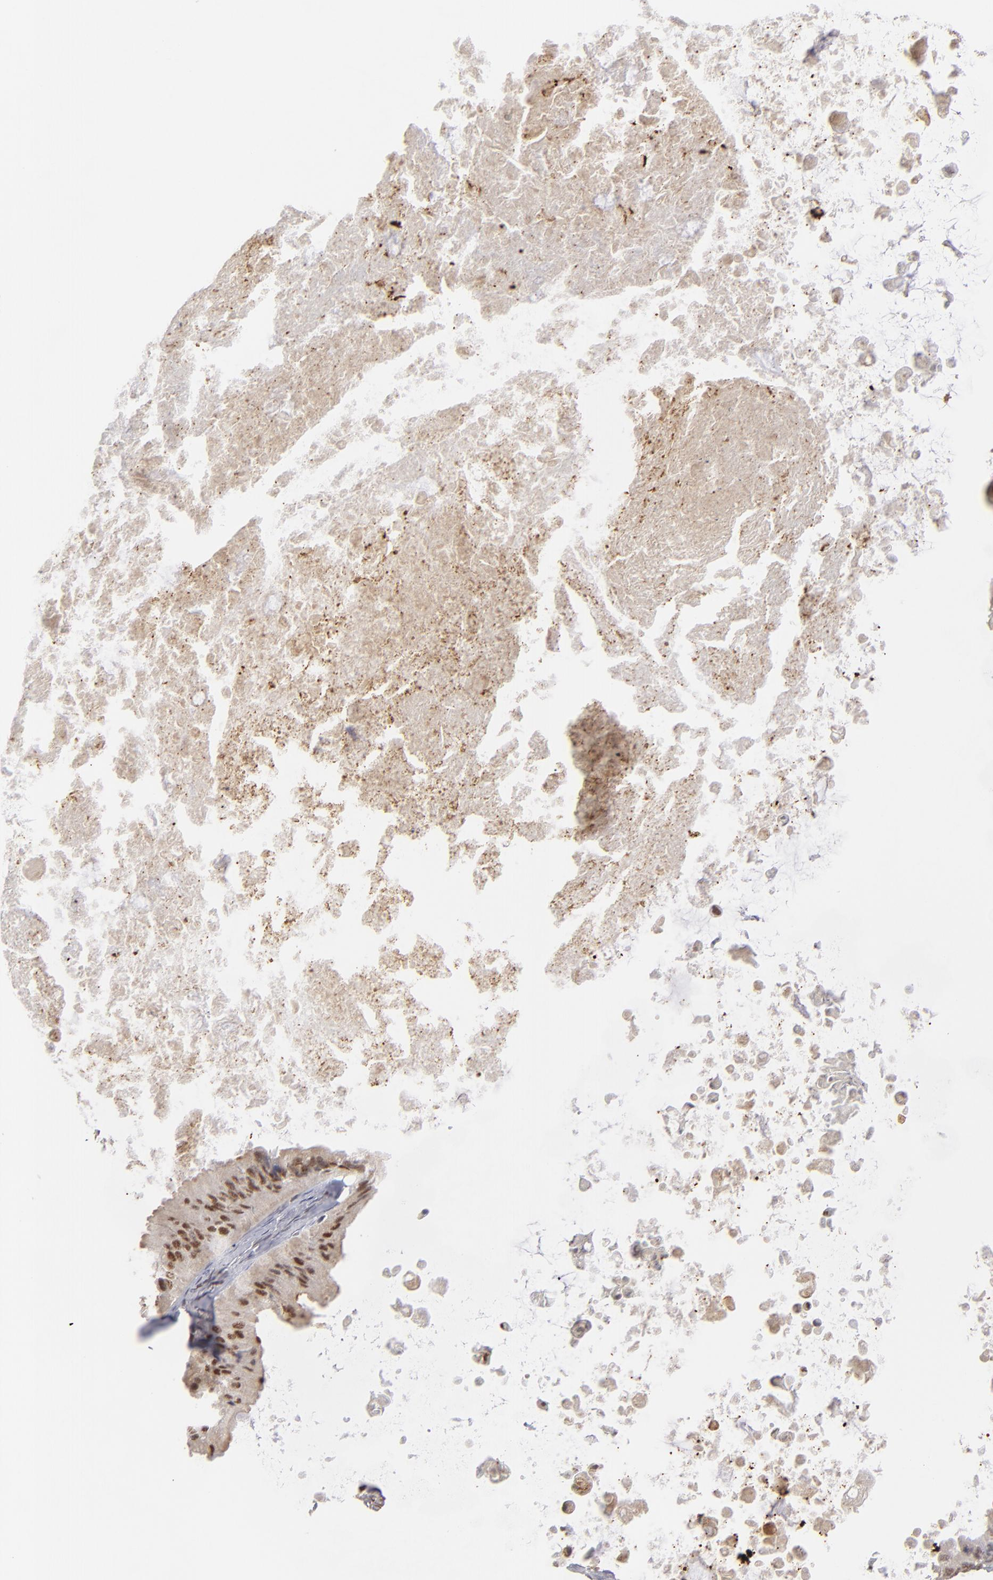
{"staining": {"intensity": "moderate", "quantity": "25%-75%", "location": "cytoplasmic/membranous,nuclear"}, "tissue": "ovarian cancer", "cell_type": "Tumor cells", "image_type": "cancer", "snomed": [{"axis": "morphology", "description": "Cystadenocarcinoma, mucinous, NOS"}, {"axis": "topography", "description": "Ovary"}], "caption": "Human ovarian cancer (mucinous cystadenocarcinoma) stained with a brown dye shows moderate cytoplasmic/membranous and nuclear positive expression in about 25%-75% of tumor cells.", "gene": "GSR", "patient": {"sex": "female", "age": 37}}